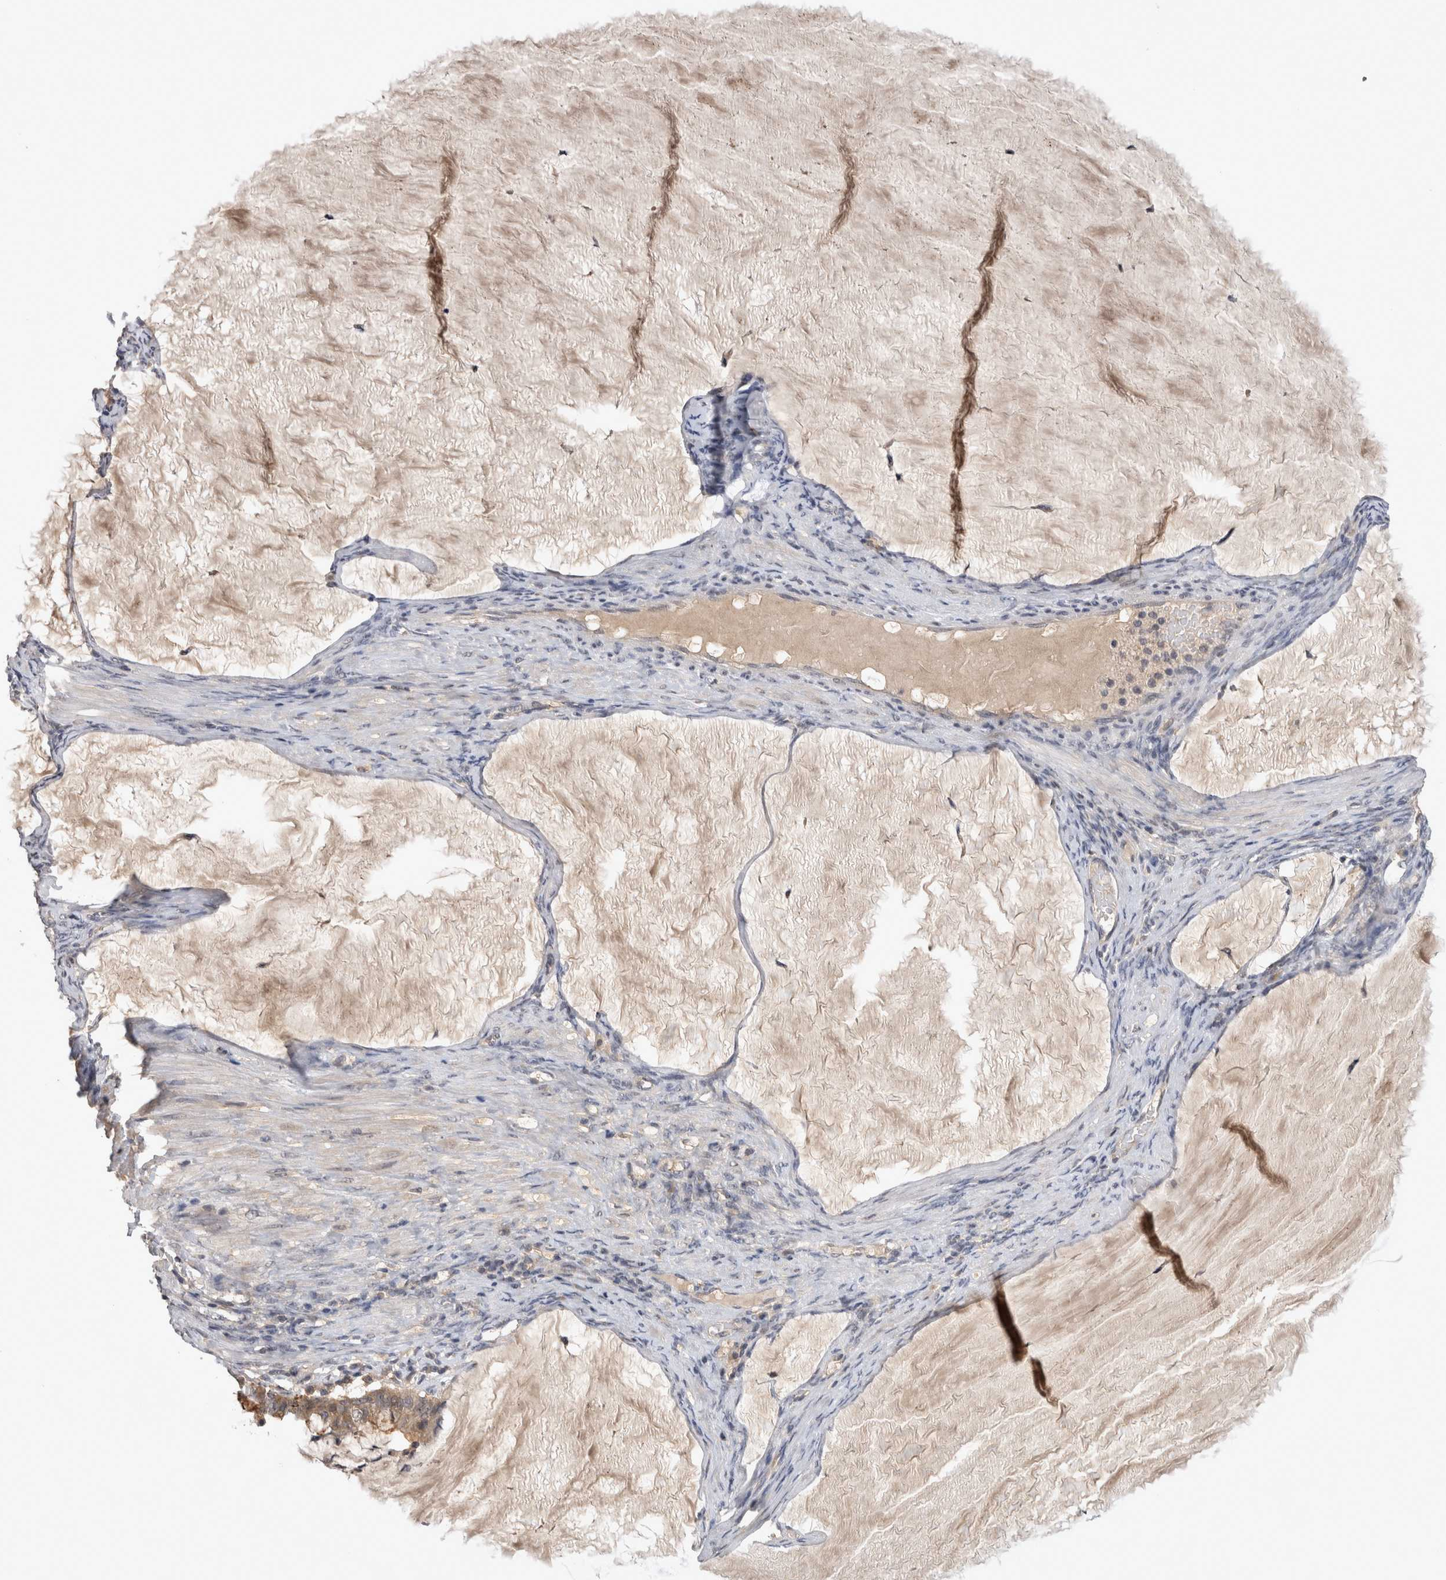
{"staining": {"intensity": "moderate", "quantity": "25%-75%", "location": "cytoplasmic/membranous"}, "tissue": "ovarian cancer", "cell_type": "Tumor cells", "image_type": "cancer", "snomed": [{"axis": "morphology", "description": "Cystadenocarcinoma, mucinous, NOS"}, {"axis": "topography", "description": "Ovary"}], "caption": "Immunohistochemistry of ovarian mucinous cystadenocarcinoma demonstrates medium levels of moderate cytoplasmic/membranous positivity in about 25%-75% of tumor cells. Ihc stains the protein in brown and the nuclei are stained blue.", "gene": "ZNF114", "patient": {"sex": "female", "age": 61}}